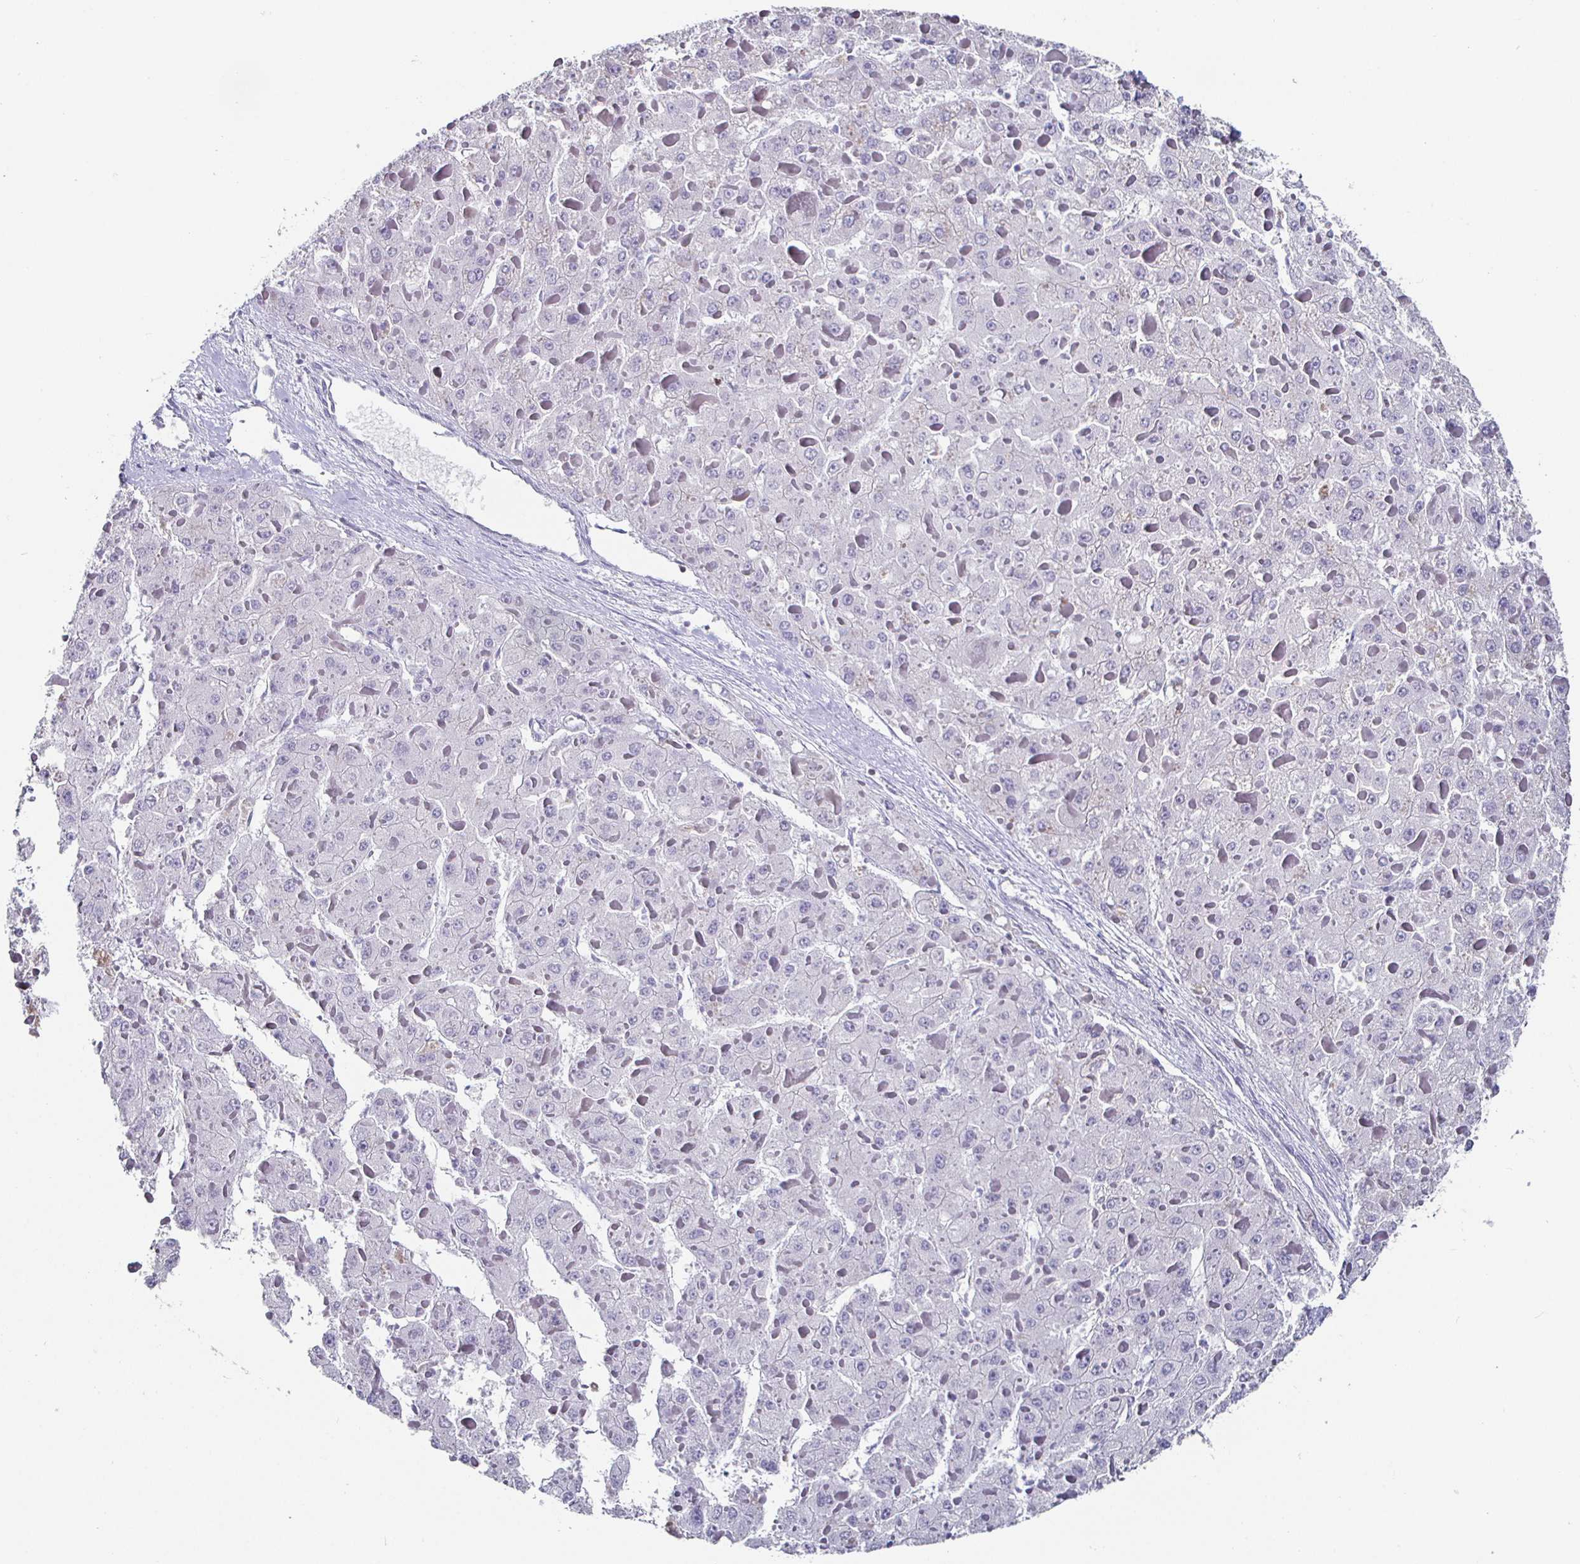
{"staining": {"intensity": "negative", "quantity": "none", "location": "none"}, "tissue": "liver cancer", "cell_type": "Tumor cells", "image_type": "cancer", "snomed": [{"axis": "morphology", "description": "Carcinoma, Hepatocellular, NOS"}, {"axis": "topography", "description": "Liver"}], "caption": "High magnification brightfield microscopy of liver cancer stained with DAB (brown) and counterstained with hematoxylin (blue): tumor cells show no significant staining.", "gene": "RUNX2", "patient": {"sex": "female", "age": 73}}